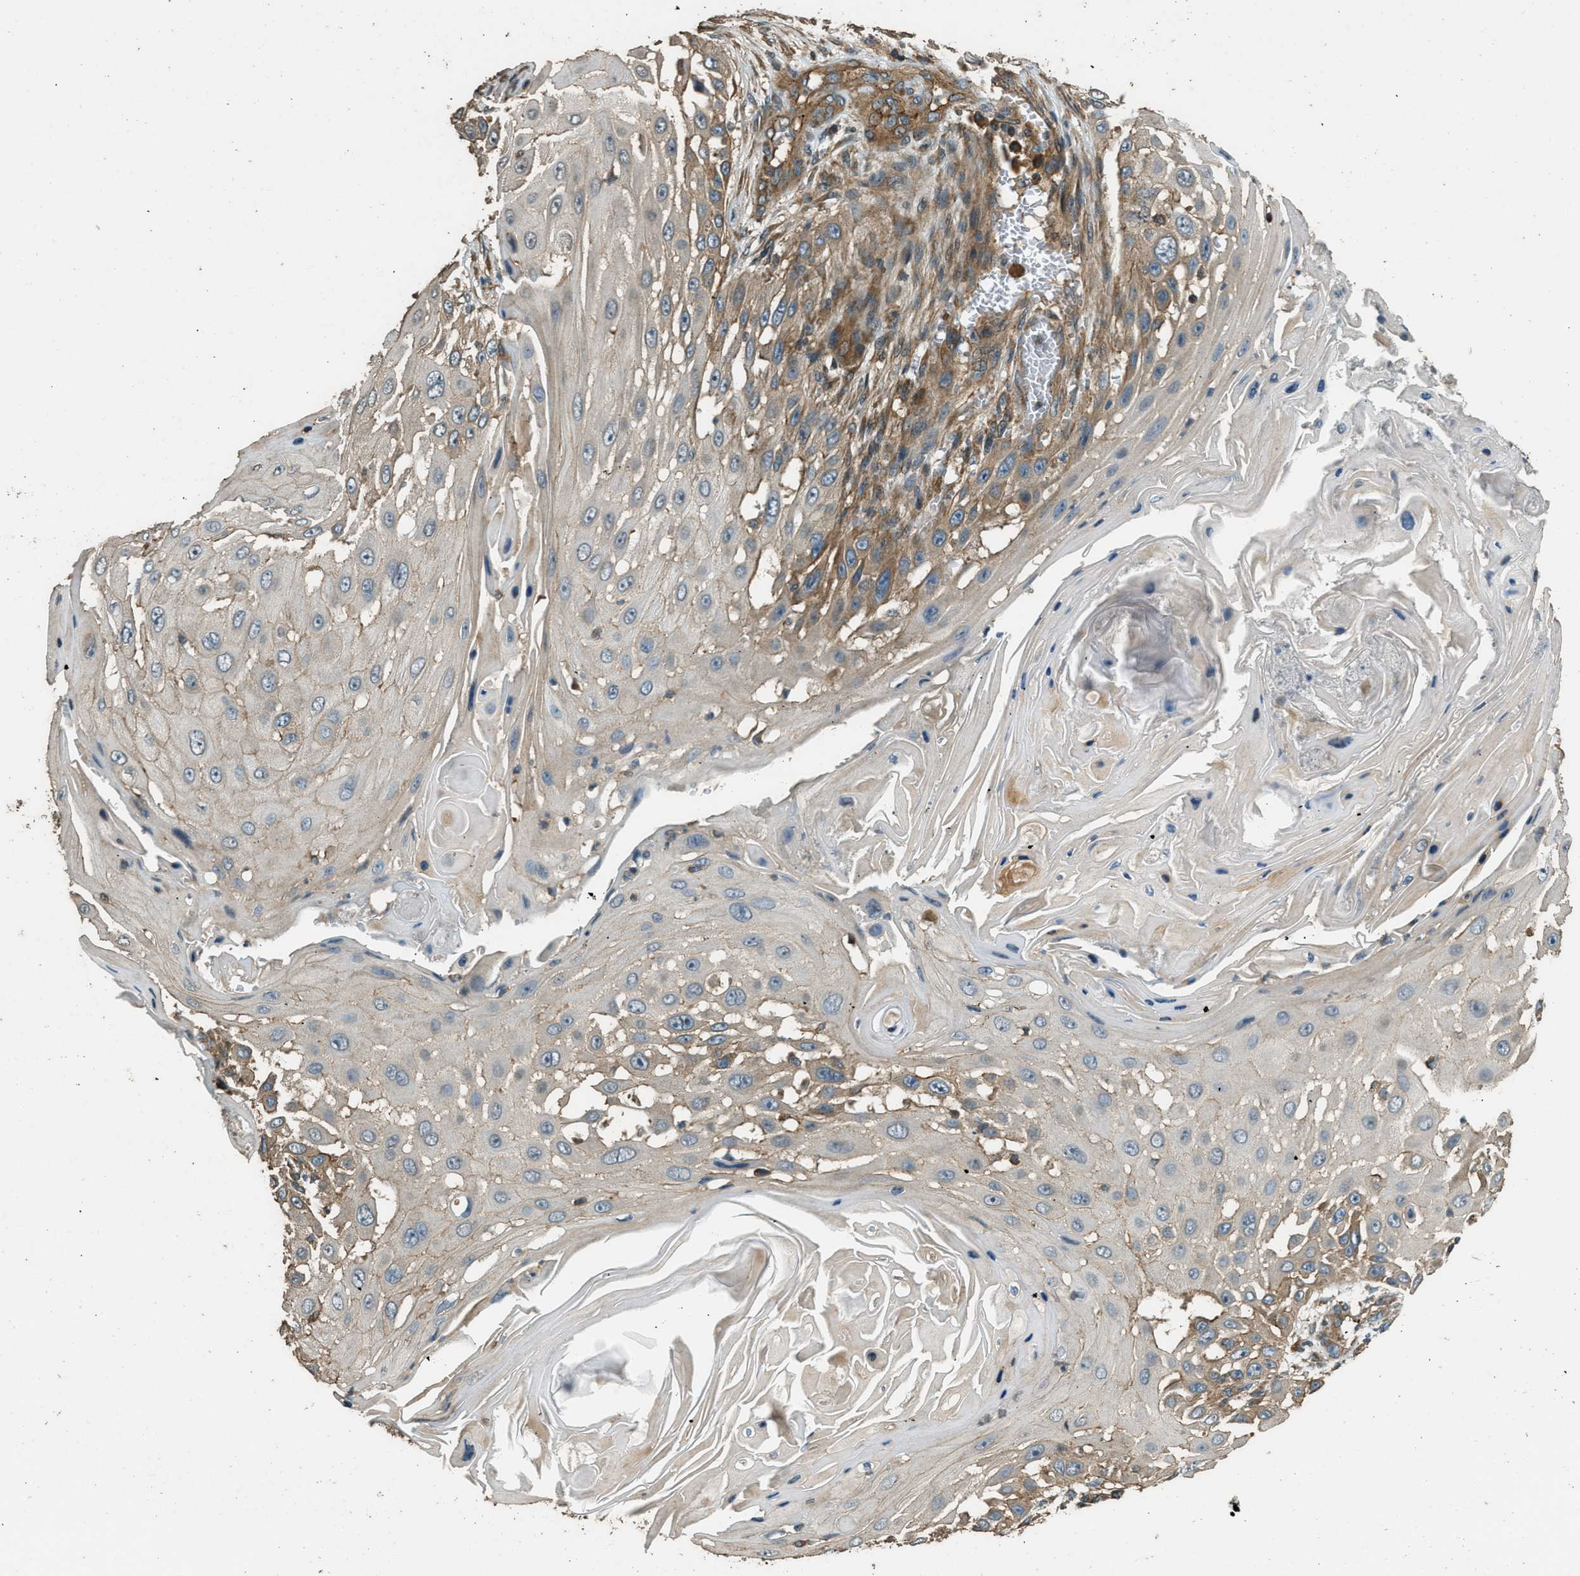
{"staining": {"intensity": "moderate", "quantity": "25%-75%", "location": "cytoplasmic/membranous"}, "tissue": "skin cancer", "cell_type": "Tumor cells", "image_type": "cancer", "snomed": [{"axis": "morphology", "description": "Squamous cell carcinoma, NOS"}, {"axis": "topography", "description": "Skin"}], "caption": "Immunohistochemical staining of squamous cell carcinoma (skin) exhibits medium levels of moderate cytoplasmic/membranous positivity in approximately 25%-75% of tumor cells. Using DAB (brown) and hematoxylin (blue) stains, captured at high magnification using brightfield microscopy.", "gene": "MARS1", "patient": {"sex": "female", "age": 44}}